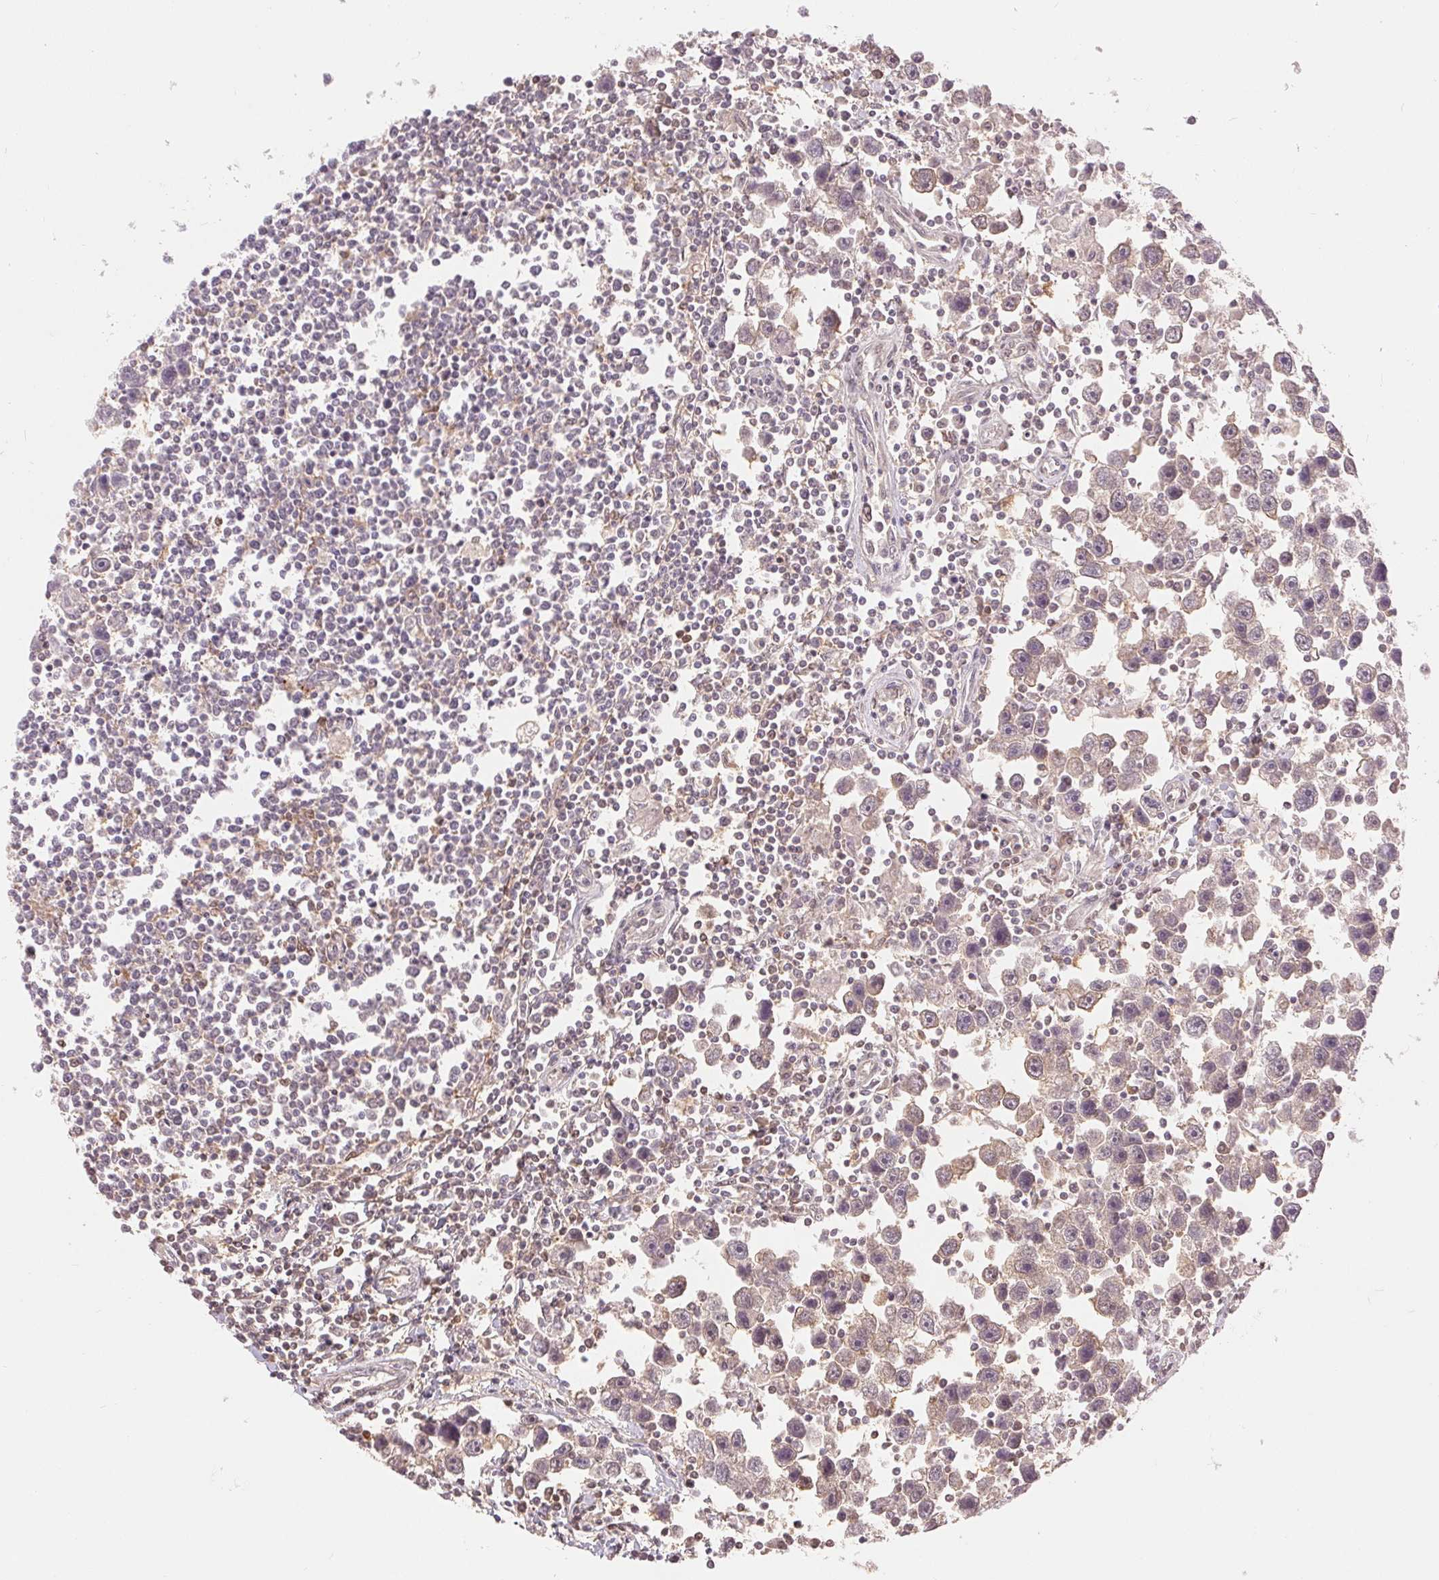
{"staining": {"intensity": "weak", "quantity": ">75%", "location": "cytoplasmic/membranous"}, "tissue": "testis cancer", "cell_type": "Tumor cells", "image_type": "cancer", "snomed": [{"axis": "morphology", "description": "Seminoma, NOS"}, {"axis": "topography", "description": "Testis"}], "caption": "Brown immunohistochemical staining in human testis cancer (seminoma) shows weak cytoplasmic/membranous expression in about >75% of tumor cells. (Brightfield microscopy of DAB IHC at high magnification).", "gene": "TMEM273", "patient": {"sex": "male", "age": 30}}